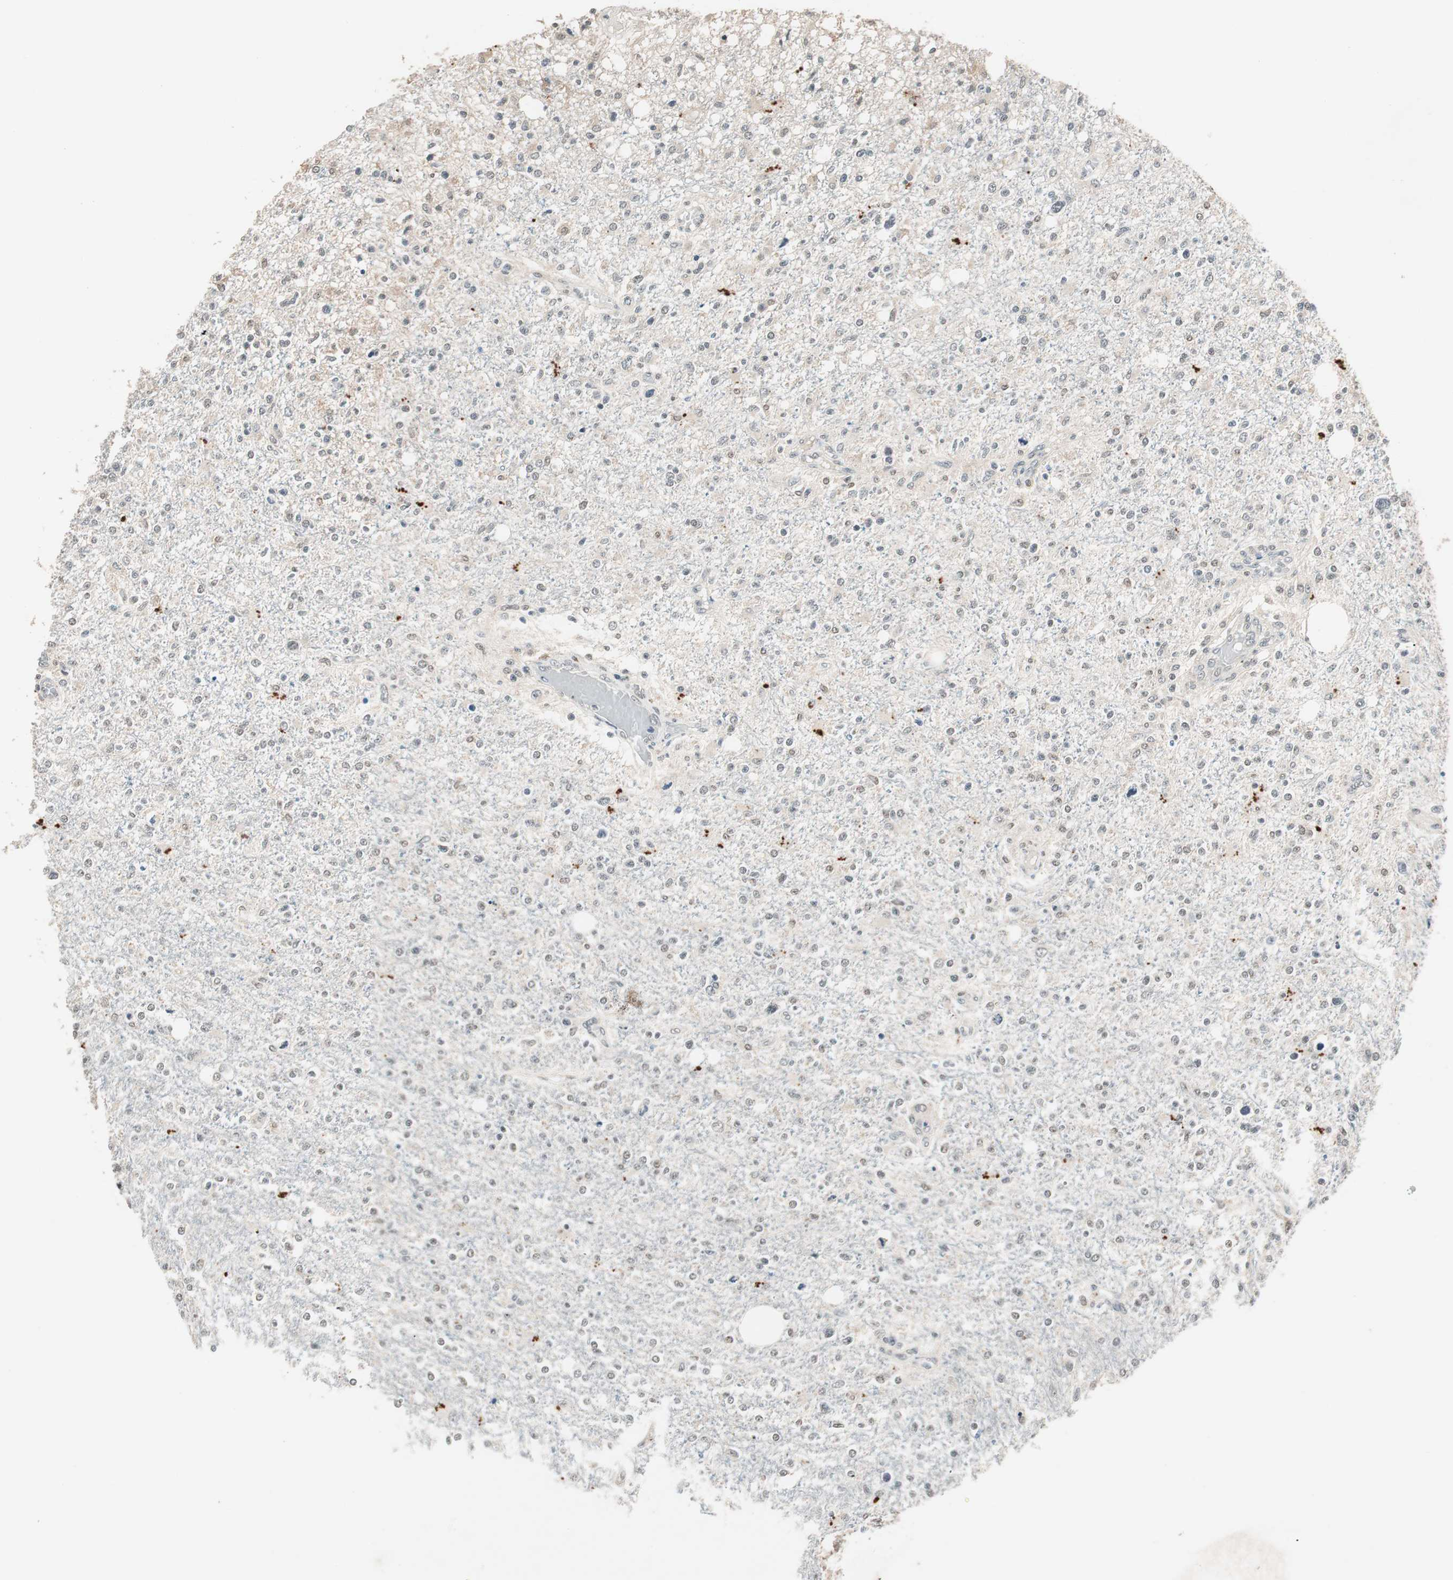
{"staining": {"intensity": "negative", "quantity": "none", "location": "none"}, "tissue": "glioma", "cell_type": "Tumor cells", "image_type": "cancer", "snomed": [{"axis": "morphology", "description": "Glioma, malignant, High grade"}, {"axis": "topography", "description": "Cerebral cortex"}], "caption": "Micrograph shows no protein staining in tumor cells of glioma tissue. (DAB (3,3'-diaminobenzidine) immunohistochemistry, high magnification).", "gene": "NFRKB", "patient": {"sex": "male", "age": 76}}